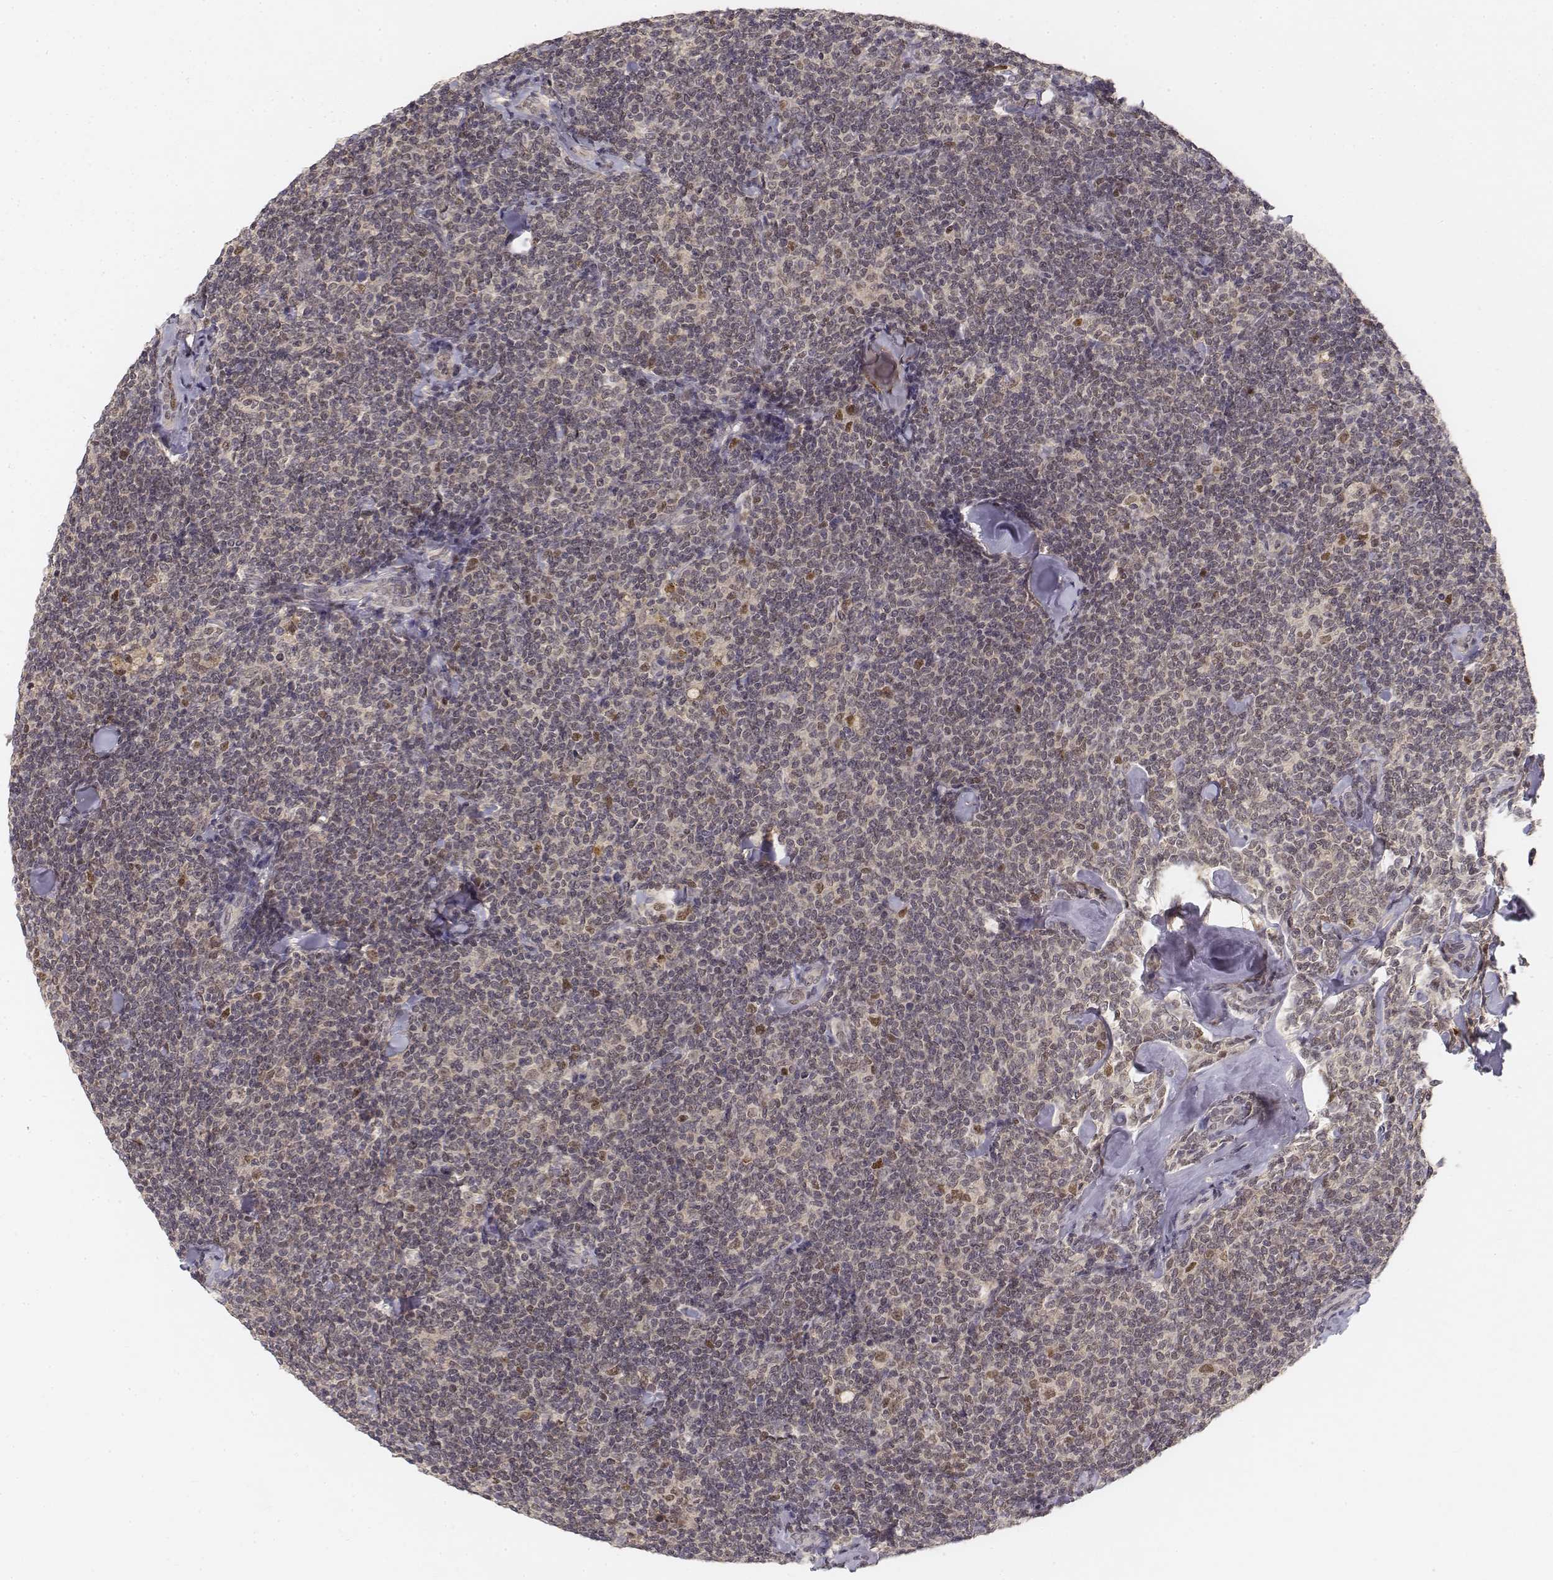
{"staining": {"intensity": "weak", "quantity": "<25%", "location": "nuclear"}, "tissue": "lymphoma", "cell_type": "Tumor cells", "image_type": "cancer", "snomed": [{"axis": "morphology", "description": "Malignant lymphoma, non-Hodgkin's type, Low grade"}, {"axis": "topography", "description": "Lymph node"}], "caption": "Histopathology image shows no protein staining in tumor cells of lymphoma tissue. (Brightfield microscopy of DAB (3,3'-diaminobenzidine) immunohistochemistry (IHC) at high magnification).", "gene": "FANCD2", "patient": {"sex": "female", "age": 56}}